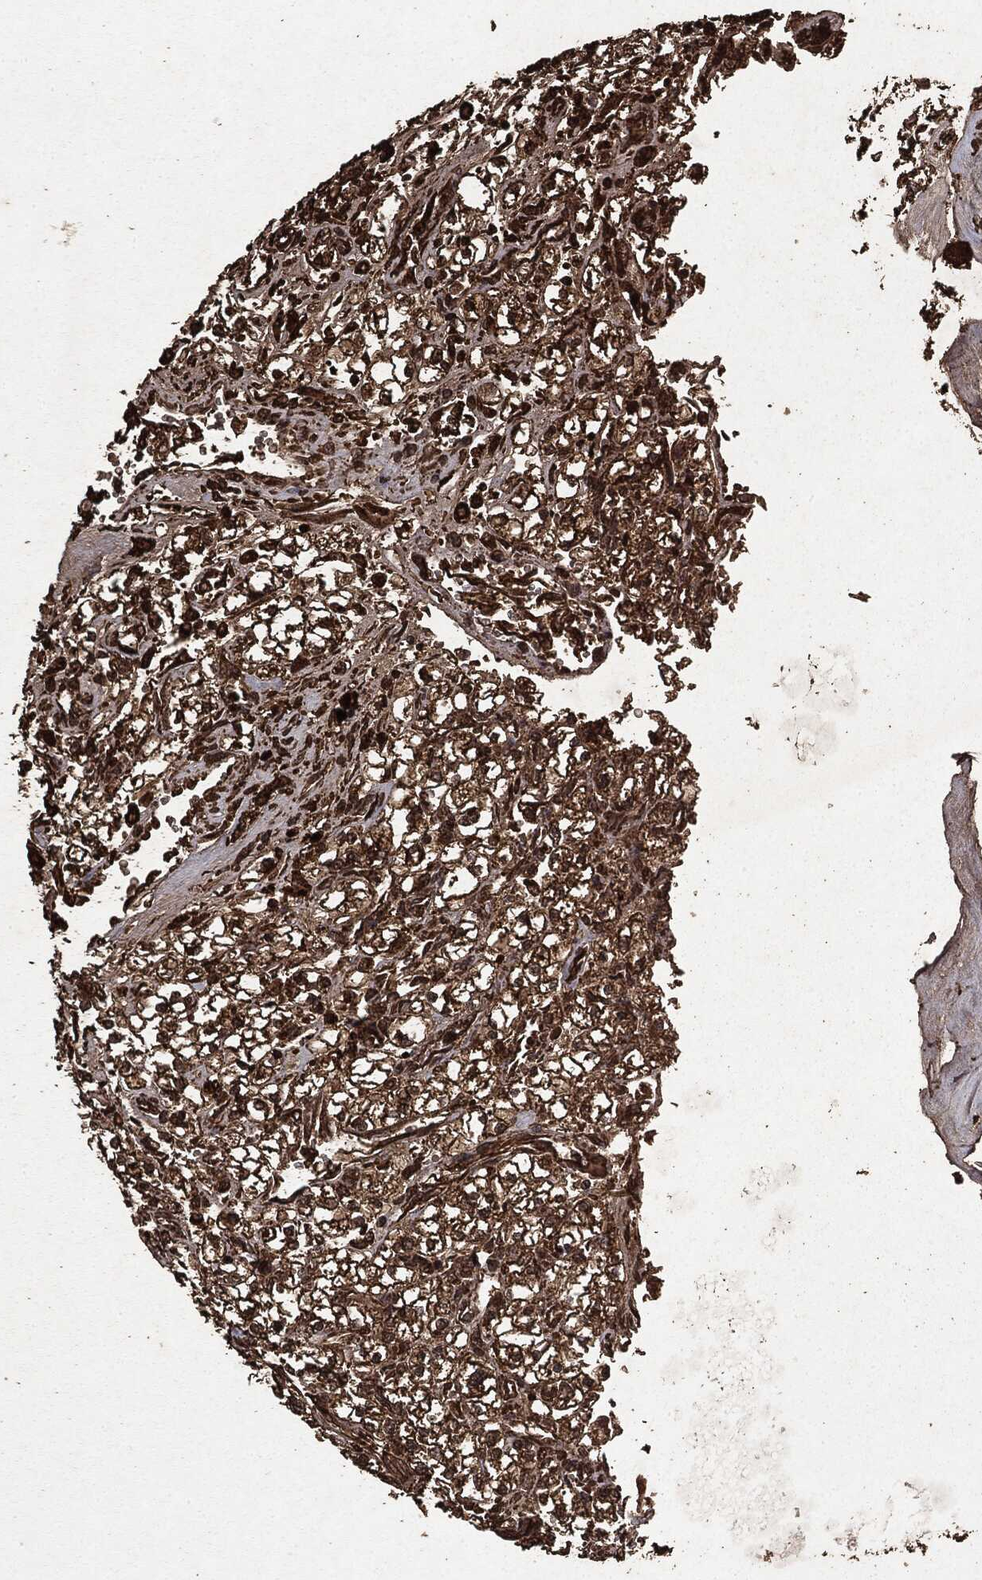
{"staining": {"intensity": "strong", "quantity": ">75%", "location": "cytoplasmic/membranous"}, "tissue": "renal cancer", "cell_type": "Tumor cells", "image_type": "cancer", "snomed": [{"axis": "morphology", "description": "Adenocarcinoma, NOS"}, {"axis": "topography", "description": "Kidney"}], "caption": "Protein expression analysis of adenocarcinoma (renal) exhibits strong cytoplasmic/membranous staining in approximately >75% of tumor cells.", "gene": "ARAF", "patient": {"sex": "male", "age": 80}}